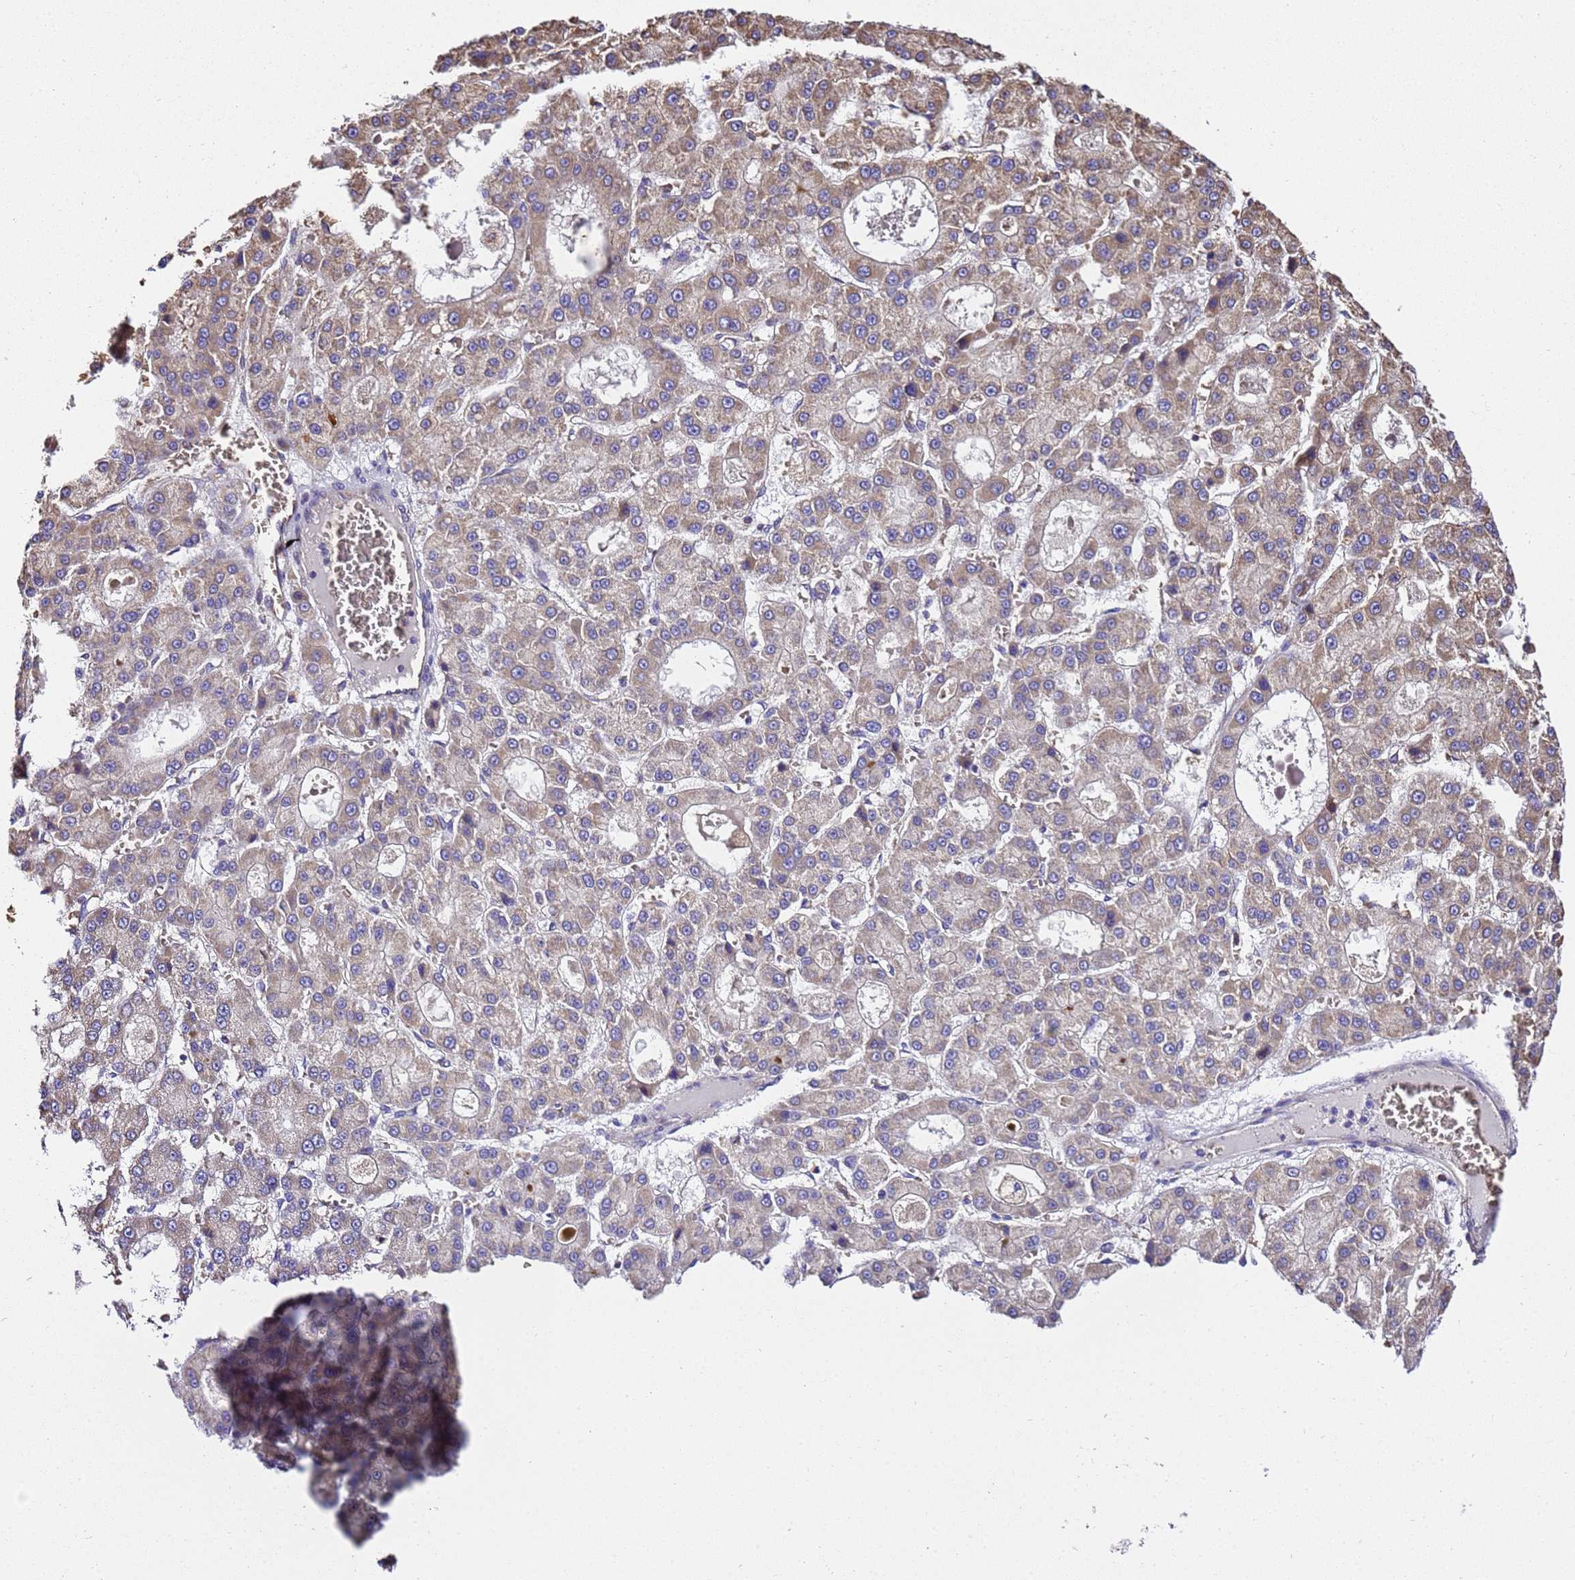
{"staining": {"intensity": "moderate", "quantity": "<25%", "location": "cytoplasmic/membranous"}, "tissue": "liver cancer", "cell_type": "Tumor cells", "image_type": "cancer", "snomed": [{"axis": "morphology", "description": "Carcinoma, Hepatocellular, NOS"}, {"axis": "topography", "description": "Liver"}], "caption": "Liver hepatocellular carcinoma stained for a protein (brown) demonstrates moderate cytoplasmic/membranous positive expression in approximately <25% of tumor cells.", "gene": "LRRIQ1", "patient": {"sex": "male", "age": 70}}